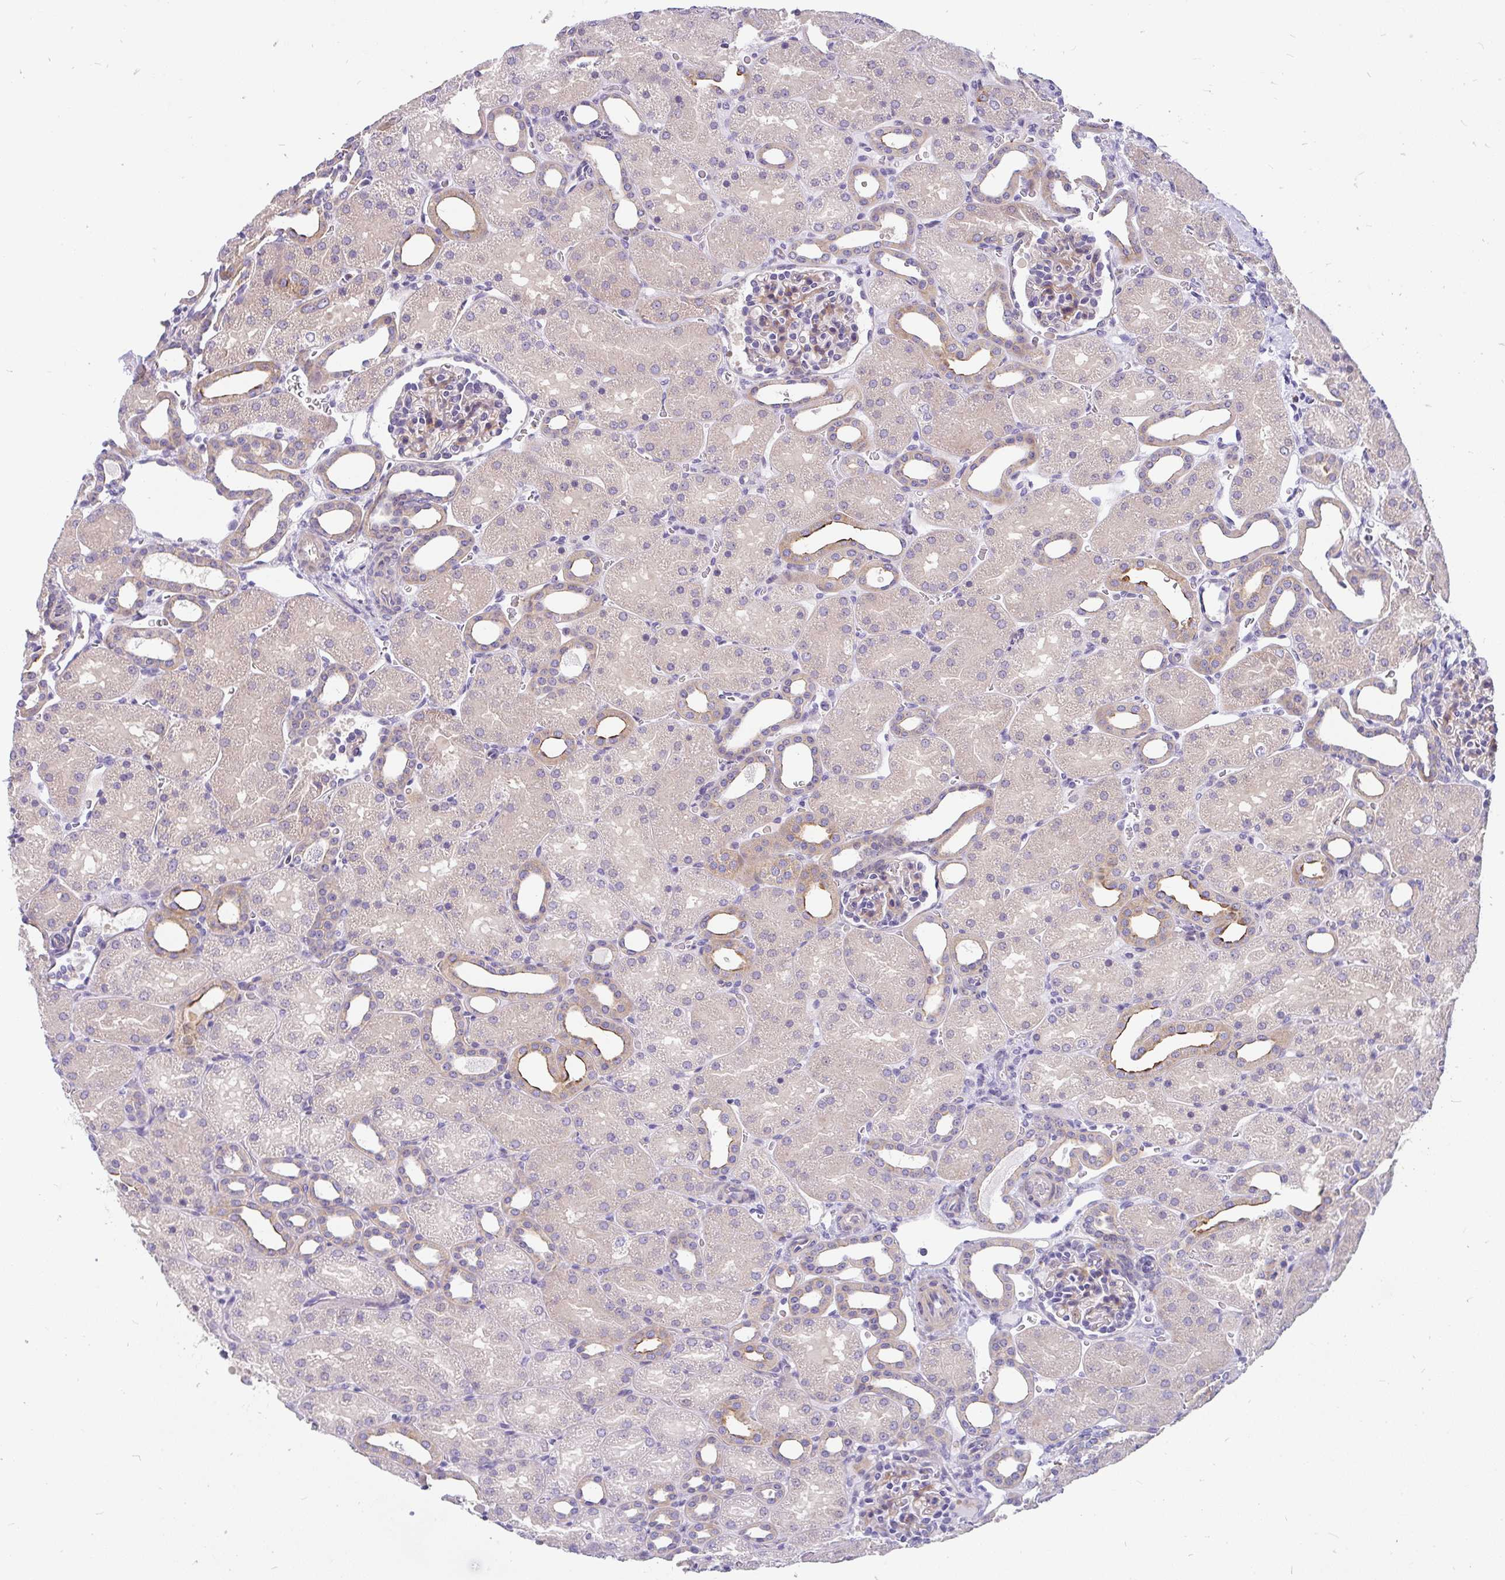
{"staining": {"intensity": "moderate", "quantity": "<25%", "location": "cytoplasmic/membranous"}, "tissue": "kidney", "cell_type": "Cells in glomeruli", "image_type": "normal", "snomed": [{"axis": "morphology", "description": "Normal tissue, NOS"}, {"axis": "topography", "description": "Kidney"}], "caption": "Immunohistochemistry of normal kidney demonstrates low levels of moderate cytoplasmic/membranous expression in about <25% of cells in glomeruli.", "gene": "LRRC26", "patient": {"sex": "male", "age": 2}}